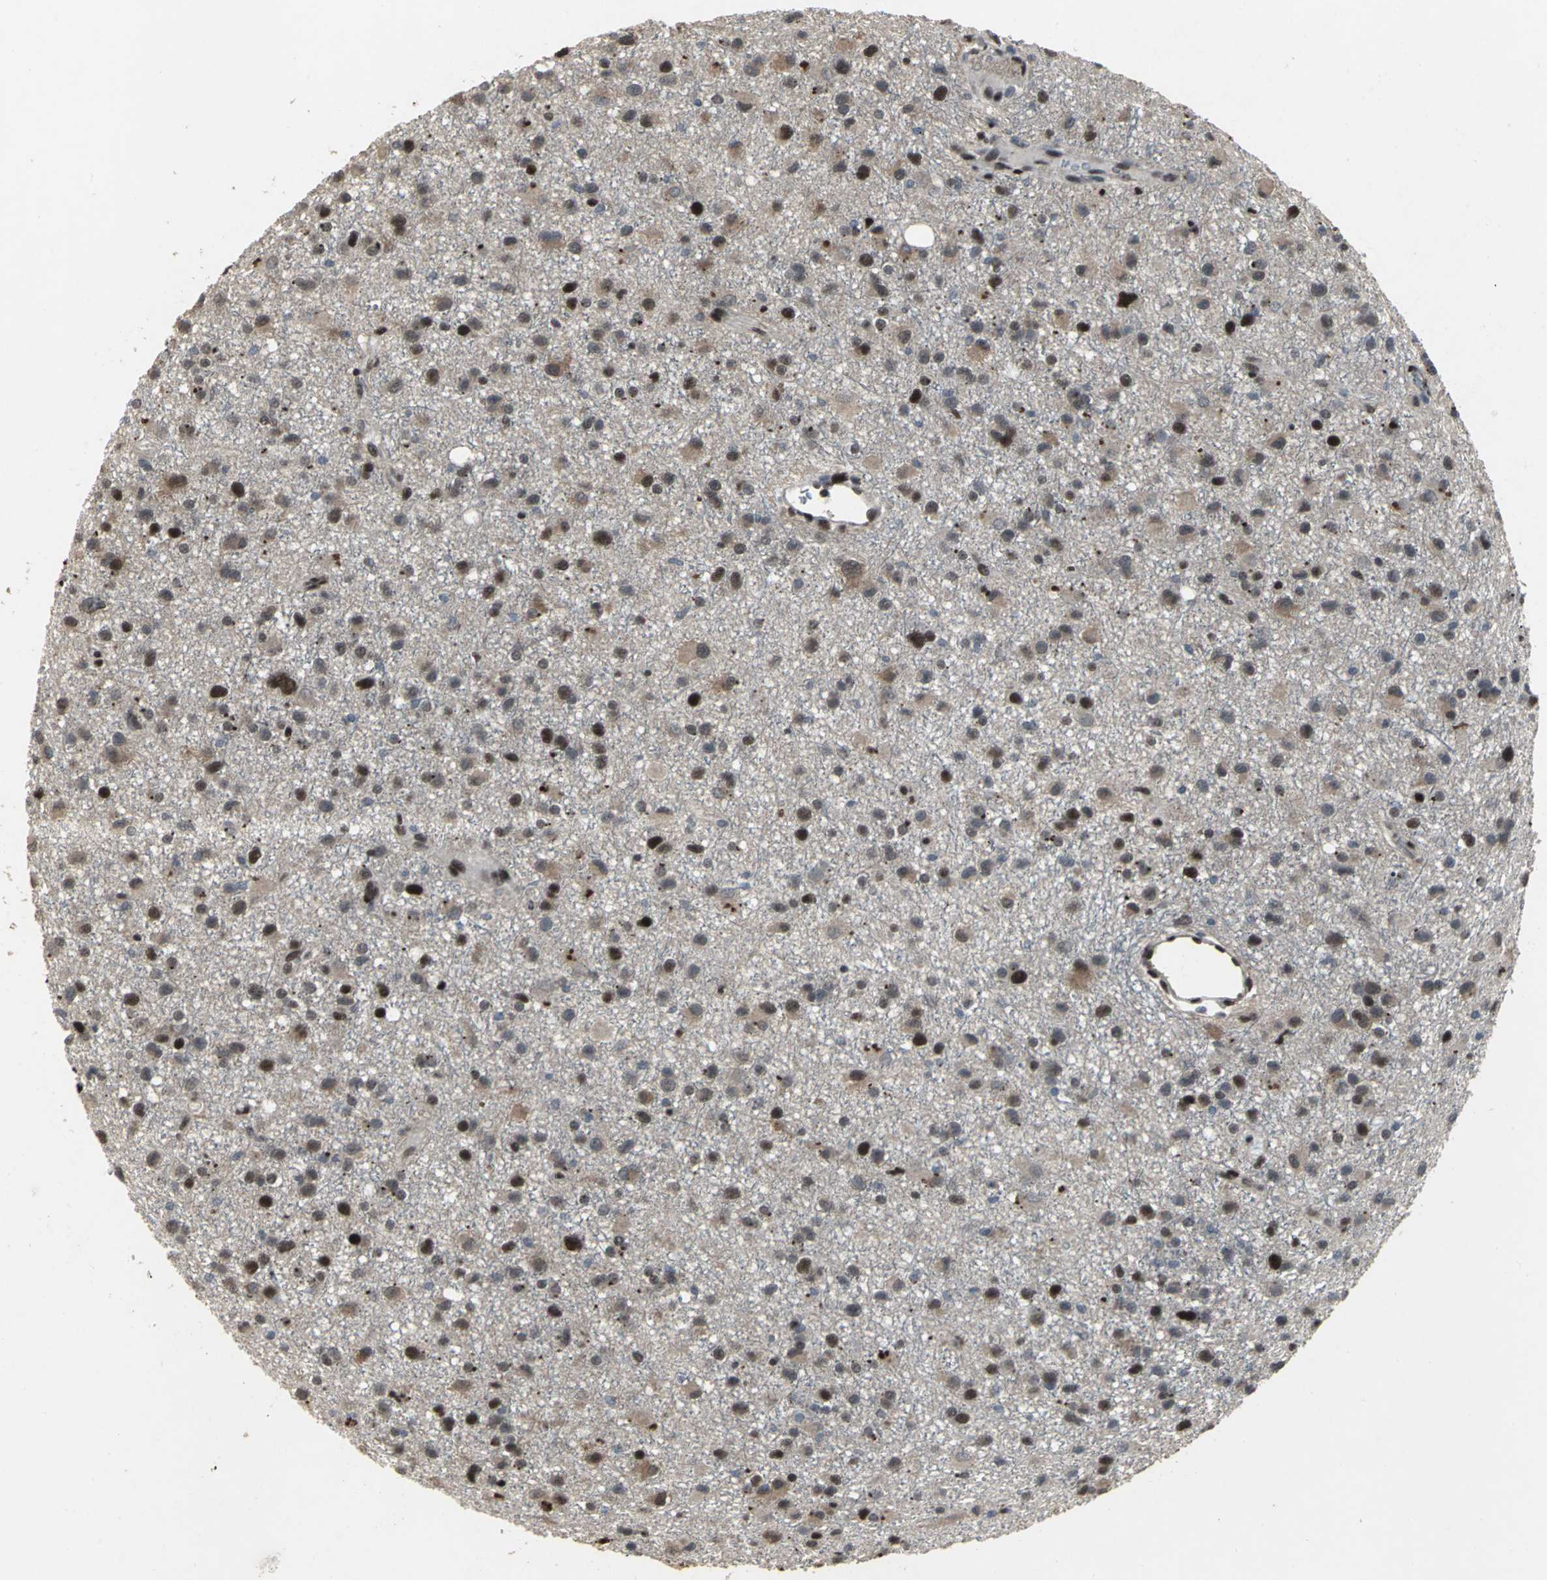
{"staining": {"intensity": "strong", "quantity": "25%-75%", "location": "nuclear"}, "tissue": "glioma", "cell_type": "Tumor cells", "image_type": "cancer", "snomed": [{"axis": "morphology", "description": "Glioma, malignant, Low grade"}, {"axis": "topography", "description": "Brain"}], "caption": "Glioma stained with a protein marker demonstrates strong staining in tumor cells.", "gene": "SRF", "patient": {"sex": "male", "age": 42}}